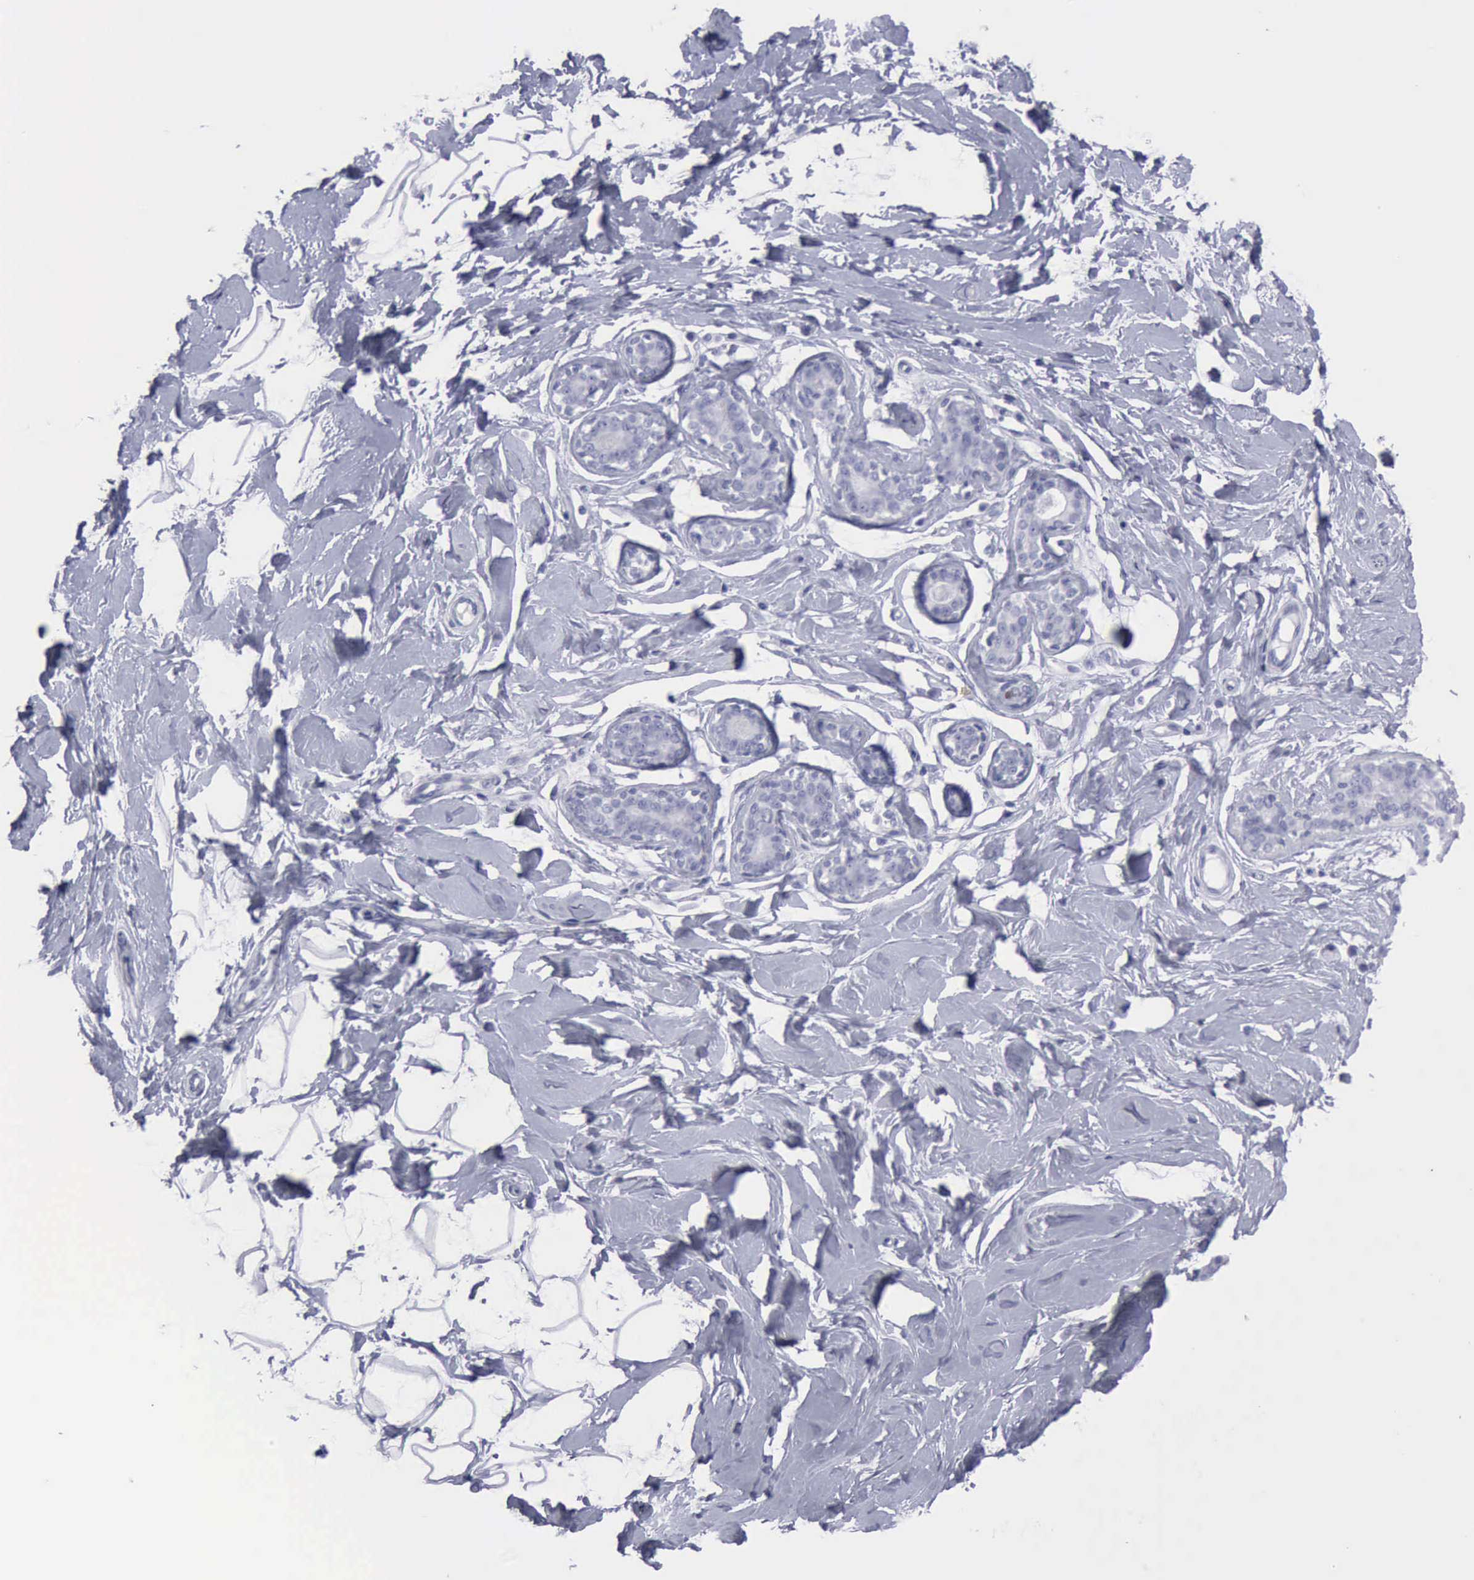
{"staining": {"intensity": "negative", "quantity": "none", "location": "none"}, "tissue": "breast", "cell_type": "Adipocytes", "image_type": "normal", "snomed": [{"axis": "morphology", "description": "Normal tissue, NOS"}, {"axis": "topography", "description": "Breast"}], "caption": "This is an immunohistochemistry image of normal breast. There is no staining in adipocytes.", "gene": "KRT13", "patient": {"sex": "female", "age": 23}}